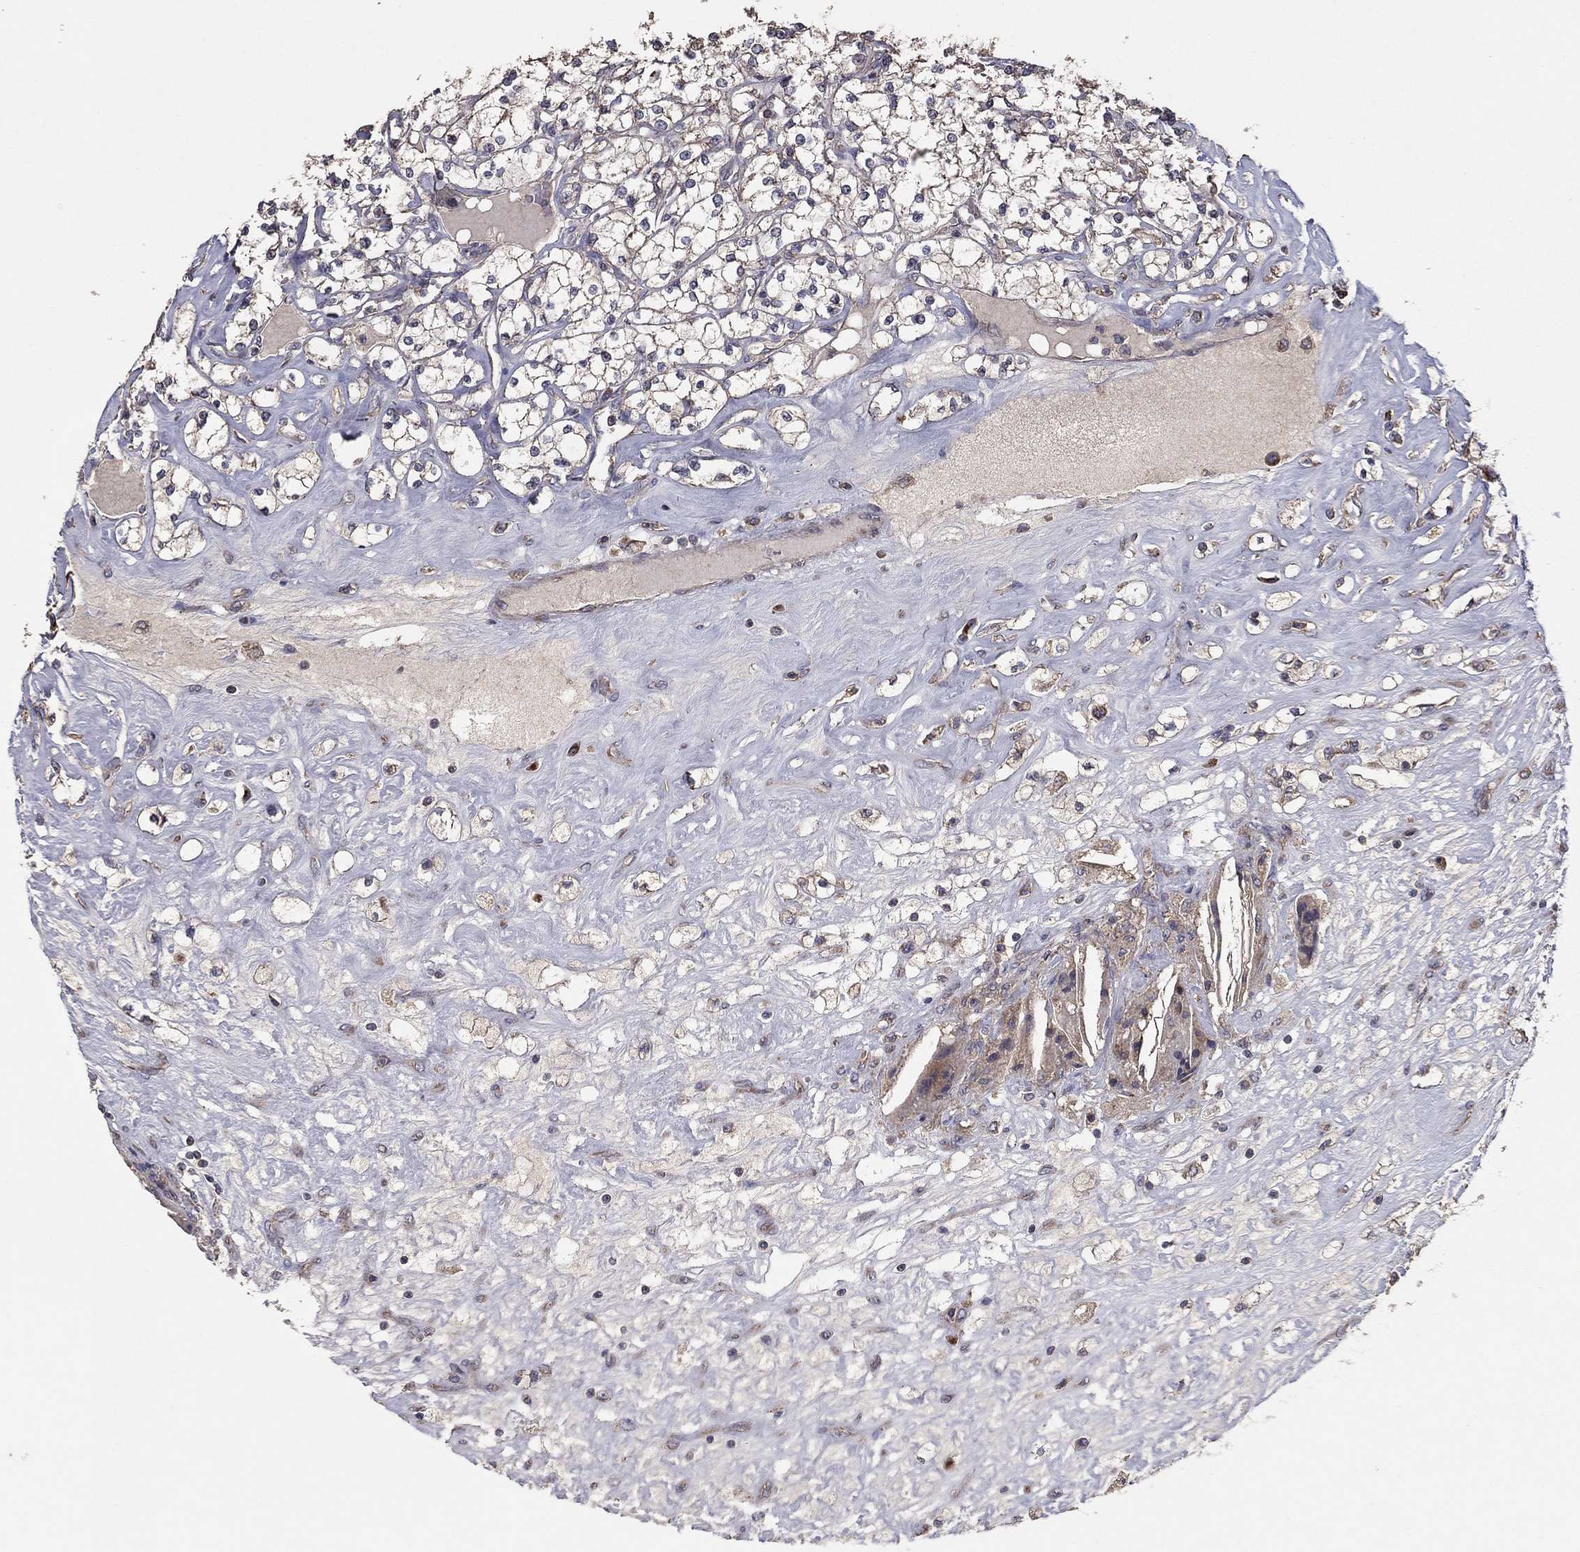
{"staining": {"intensity": "weak", "quantity": "25%-75%", "location": "cytoplasmic/membranous"}, "tissue": "renal cancer", "cell_type": "Tumor cells", "image_type": "cancer", "snomed": [{"axis": "morphology", "description": "Adenocarcinoma, NOS"}, {"axis": "topography", "description": "Kidney"}], "caption": "Protein analysis of renal cancer (adenocarcinoma) tissue reveals weak cytoplasmic/membranous expression in approximately 25%-75% of tumor cells.", "gene": "FLT4", "patient": {"sex": "male", "age": 67}}